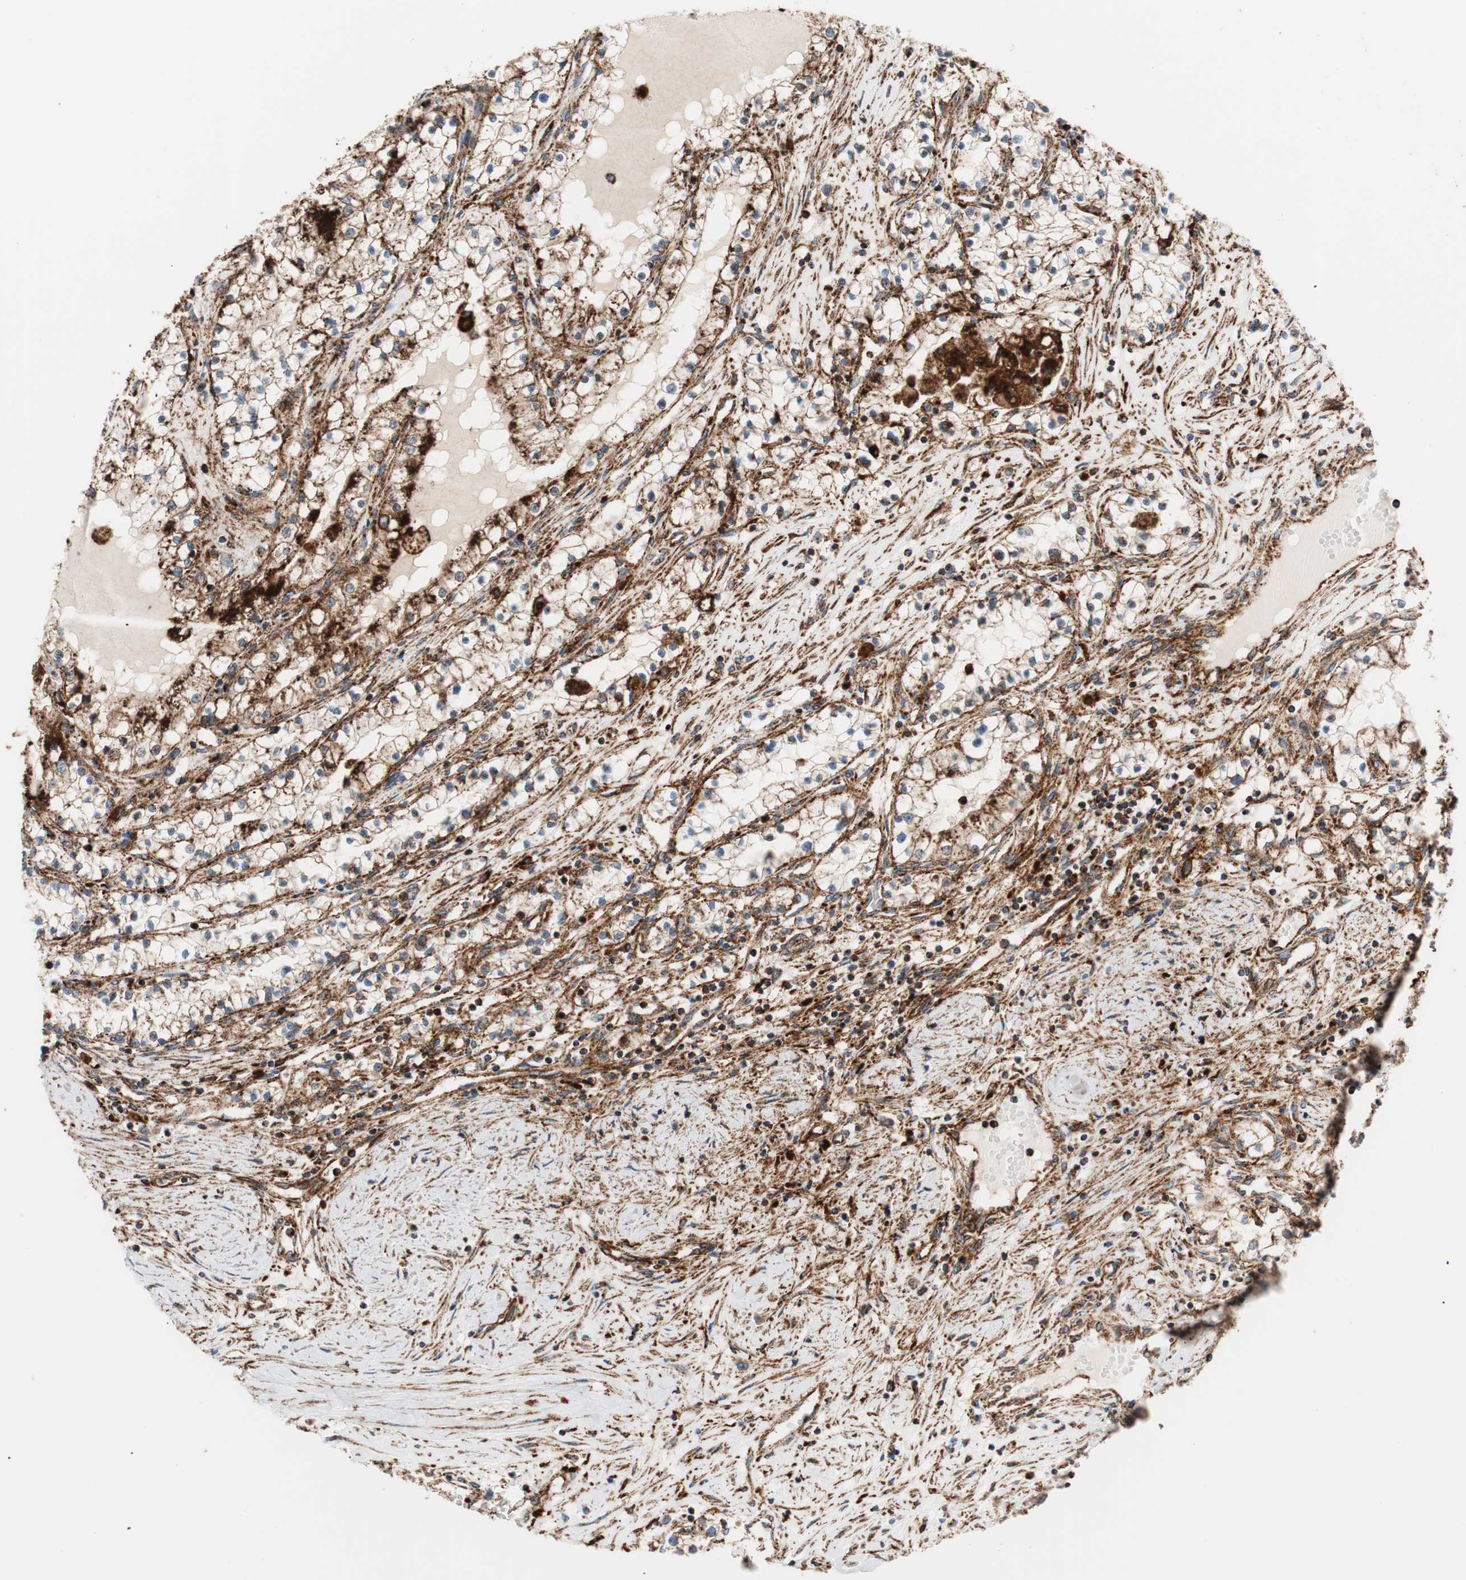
{"staining": {"intensity": "strong", "quantity": ">75%", "location": "cytoplasmic/membranous"}, "tissue": "renal cancer", "cell_type": "Tumor cells", "image_type": "cancer", "snomed": [{"axis": "morphology", "description": "Adenocarcinoma, NOS"}, {"axis": "topography", "description": "Kidney"}], "caption": "IHC (DAB) staining of adenocarcinoma (renal) reveals strong cytoplasmic/membranous protein positivity in approximately >75% of tumor cells.", "gene": "LAMP1", "patient": {"sex": "male", "age": 68}}